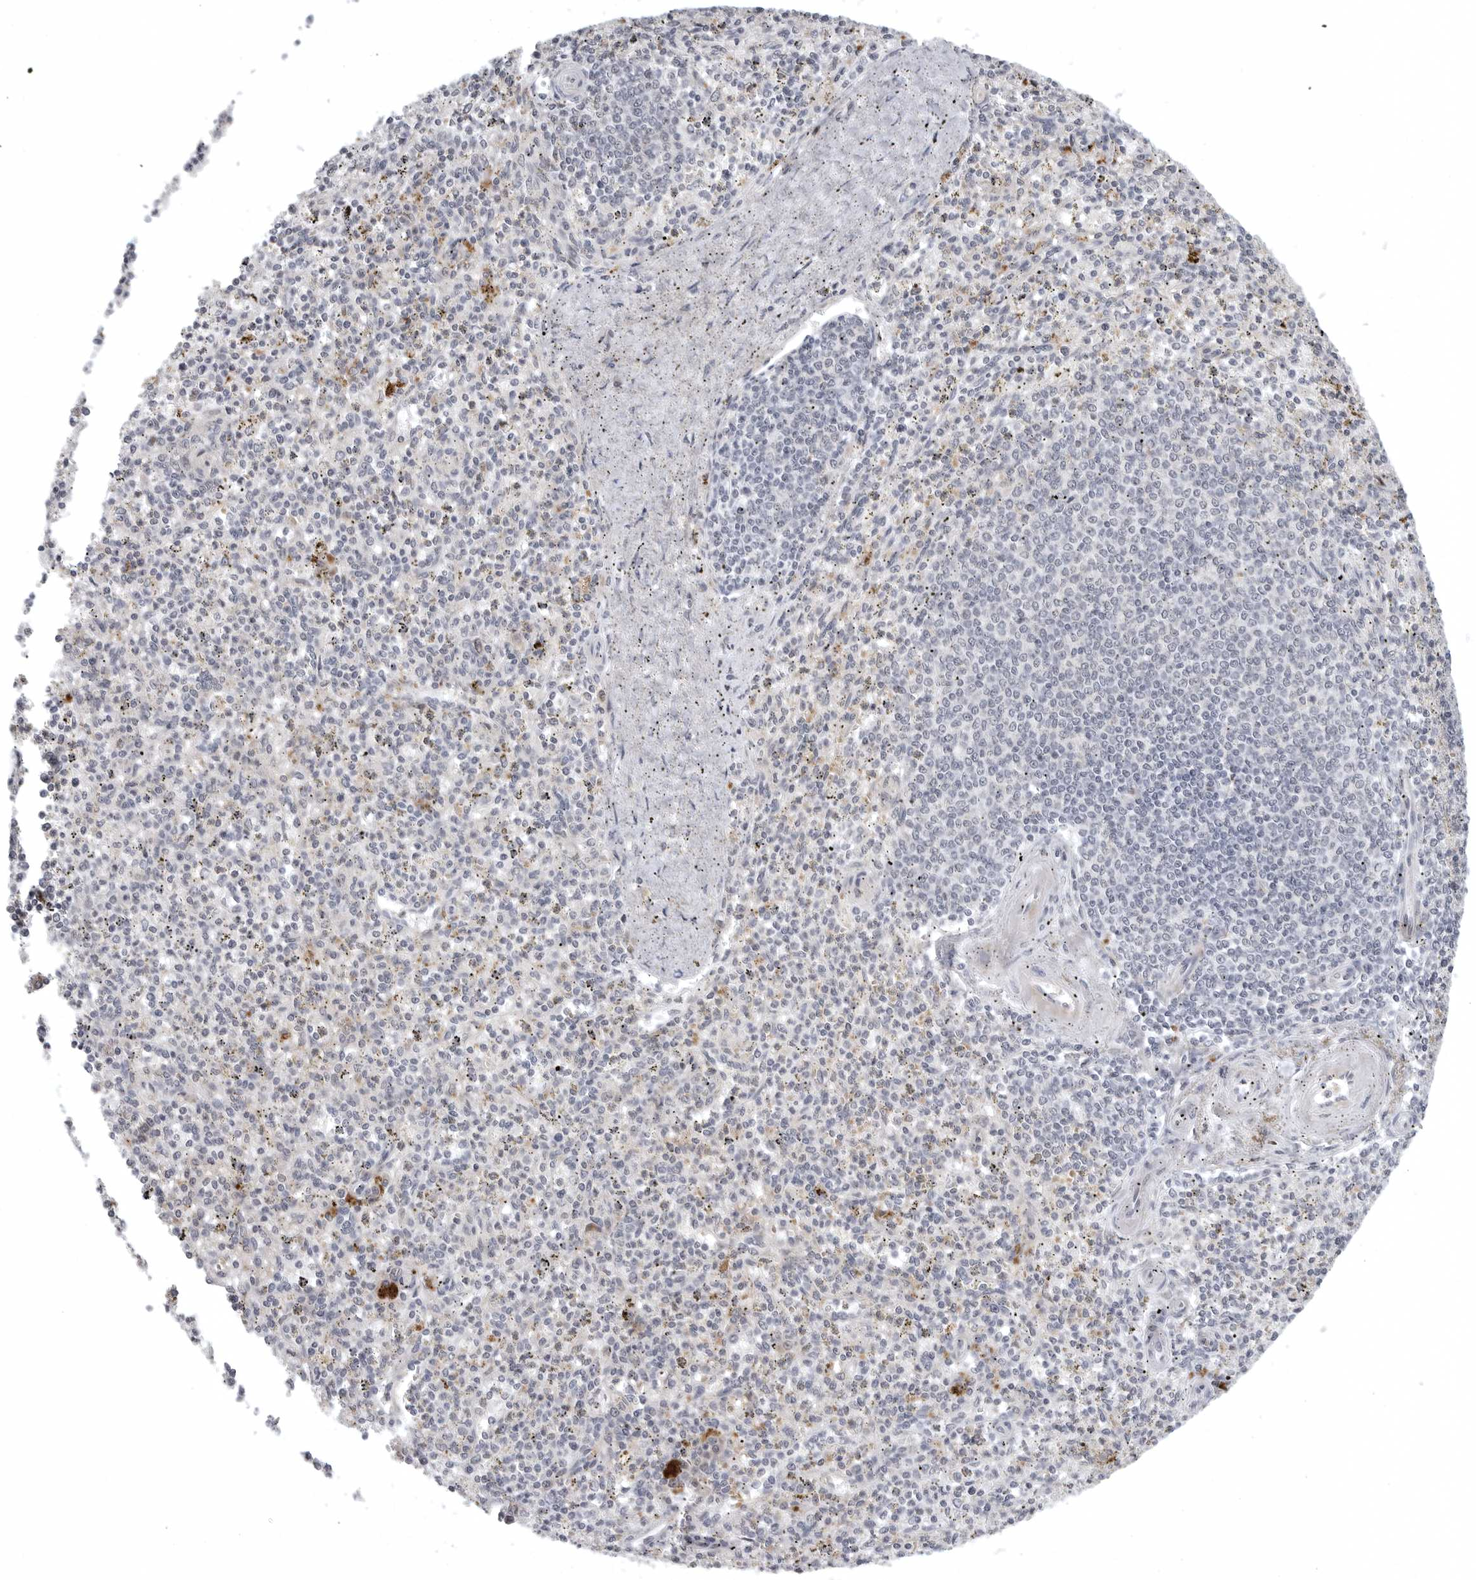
{"staining": {"intensity": "negative", "quantity": "none", "location": "none"}, "tissue": "spleen", "cell_type": "Cells in red pulp", "image_type": "normal", "snomed": [{"axis": "morphology", "description": "Normal tissue, NOS"}, {"axis": "topography", "description": "Spleen"}], "caption": "This is an immunohistochemistry micrograph of normal human spleen. There is no positivity in cells in red pulp.", "gene": "CD300LD", "patient": {"sex": "male", "age": 72}}